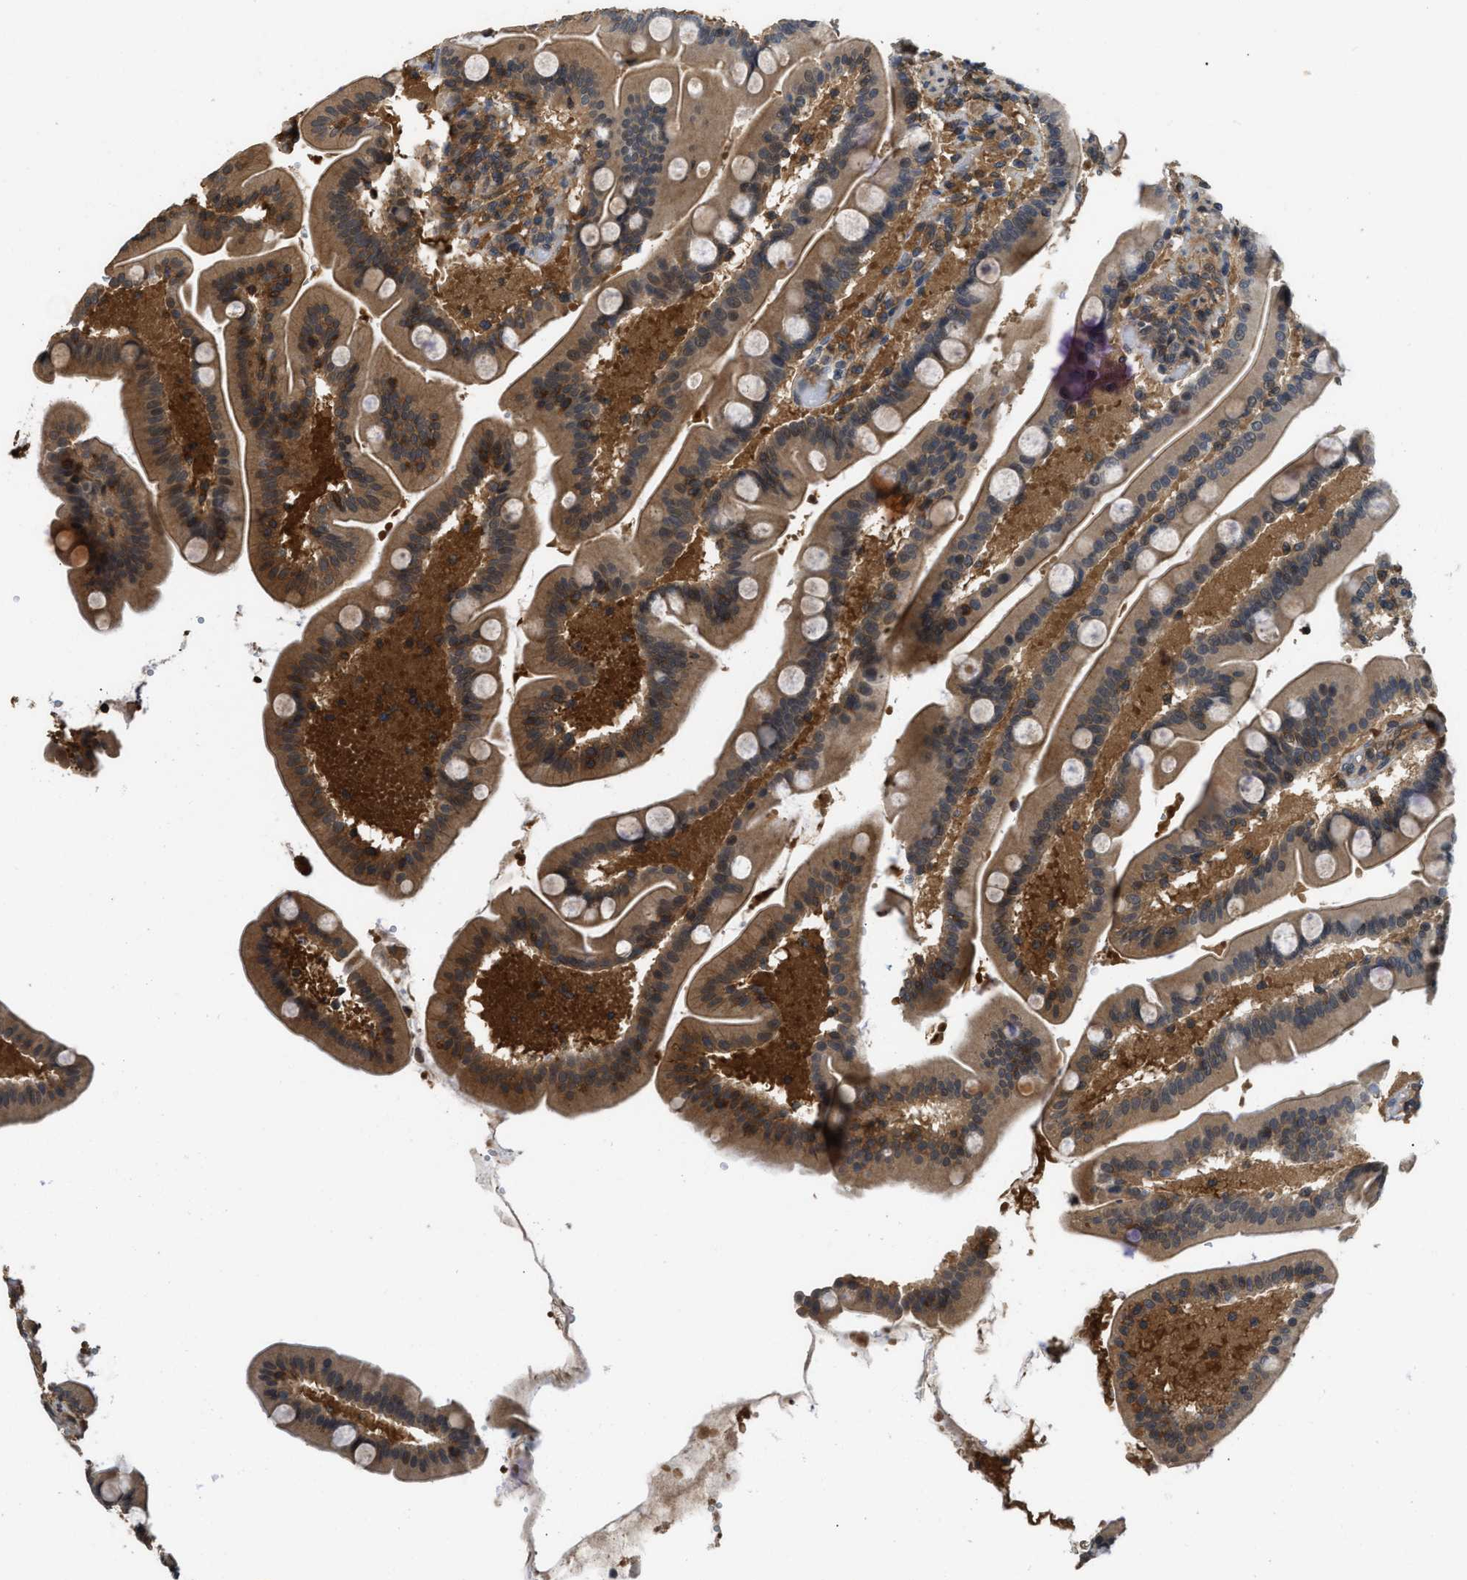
{"staining": {"intensity": "moderate", "quantity": "25%-75%", "location": "cytoplasmic/membranous"}, "tissue": "duodenum", "cell_type": "Glandular cells", "image_type": "normal", "snomed": [{"axis": "morphology", "description": "Normal tissue, NOS"}, {"axis": "topography", "description": "Duodenum"}], "caption": "Duodenum stained with DAB (3,3'-diaminobenzidine) immunohistochemistry reveals medium levels of moderate cytoplasmic/membranous positivity in about 25%-75% of glandular cells. The protein of interest is shown in brown color, while the nuclei are stained blue.", "gene": "TES", "patient": {"sex": "male", "age": 54}}